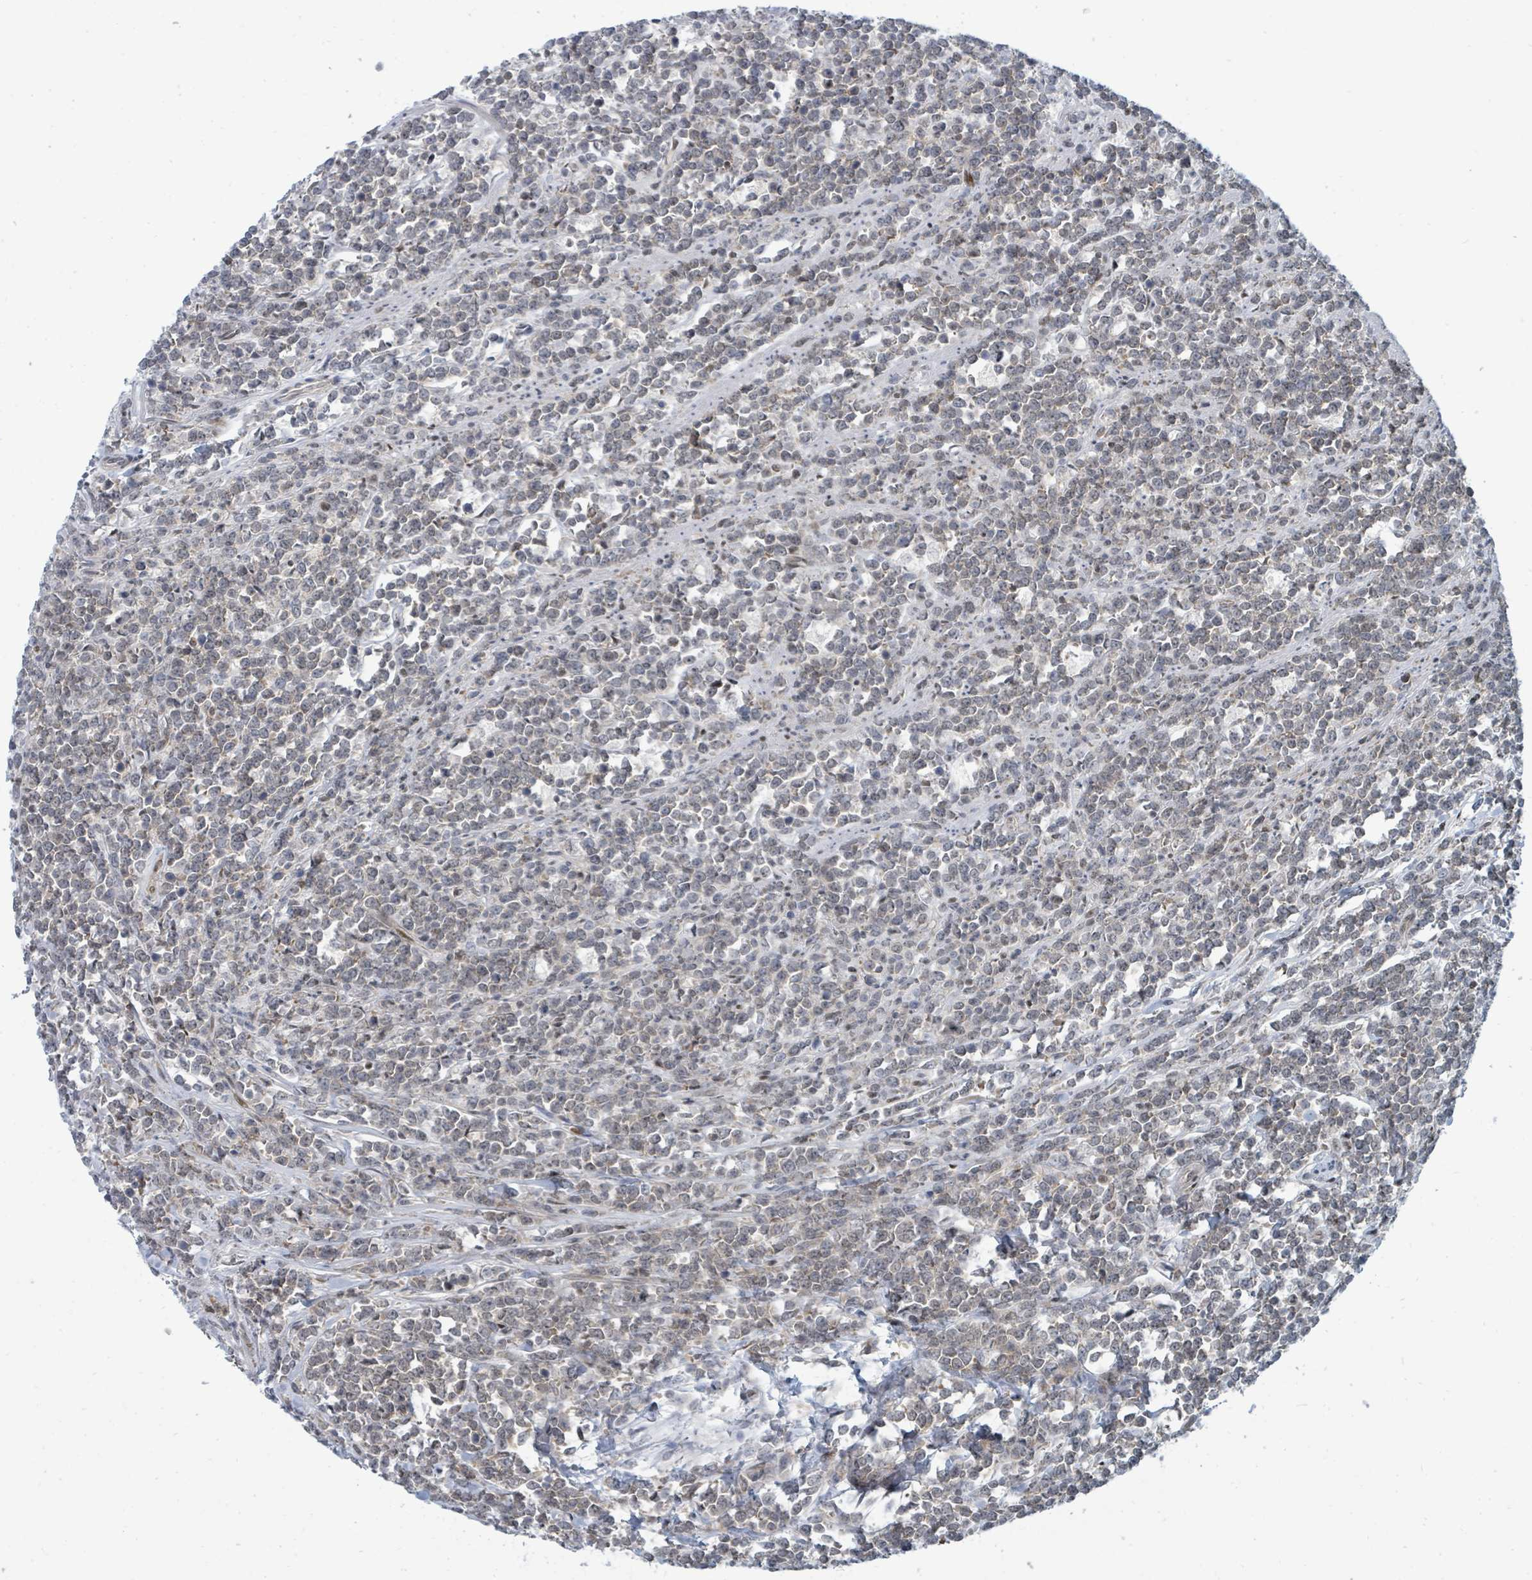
{"staining": {"intensity": "weak", "quantity": "25%-75%", "location": "cytoplasmic/membranous"}, "tissue": "lymphoma", "cell_type": "Tumor cells", "image_type": "cancer", "snomed": [{"axis": "morphology", "description": "Malignant lymphoma, non-Hodgkin's type, High grade"}, {"axis": "topography", "description": "Small intestine"}, {"axis": "topography", "description": "Colon"}], "caption": "Malignant lymphoma, non-Hodgkin's type (high-grade) was stained to show a protein in brown. There is low levels of weak cytoplasmic/membranous expression in about 25%-75% of tumor cells. (DAB IHC with brightfield microscopy, high magnification).", "gene": "SUMO4", "patient": {"sex": "male", "age": 8}}